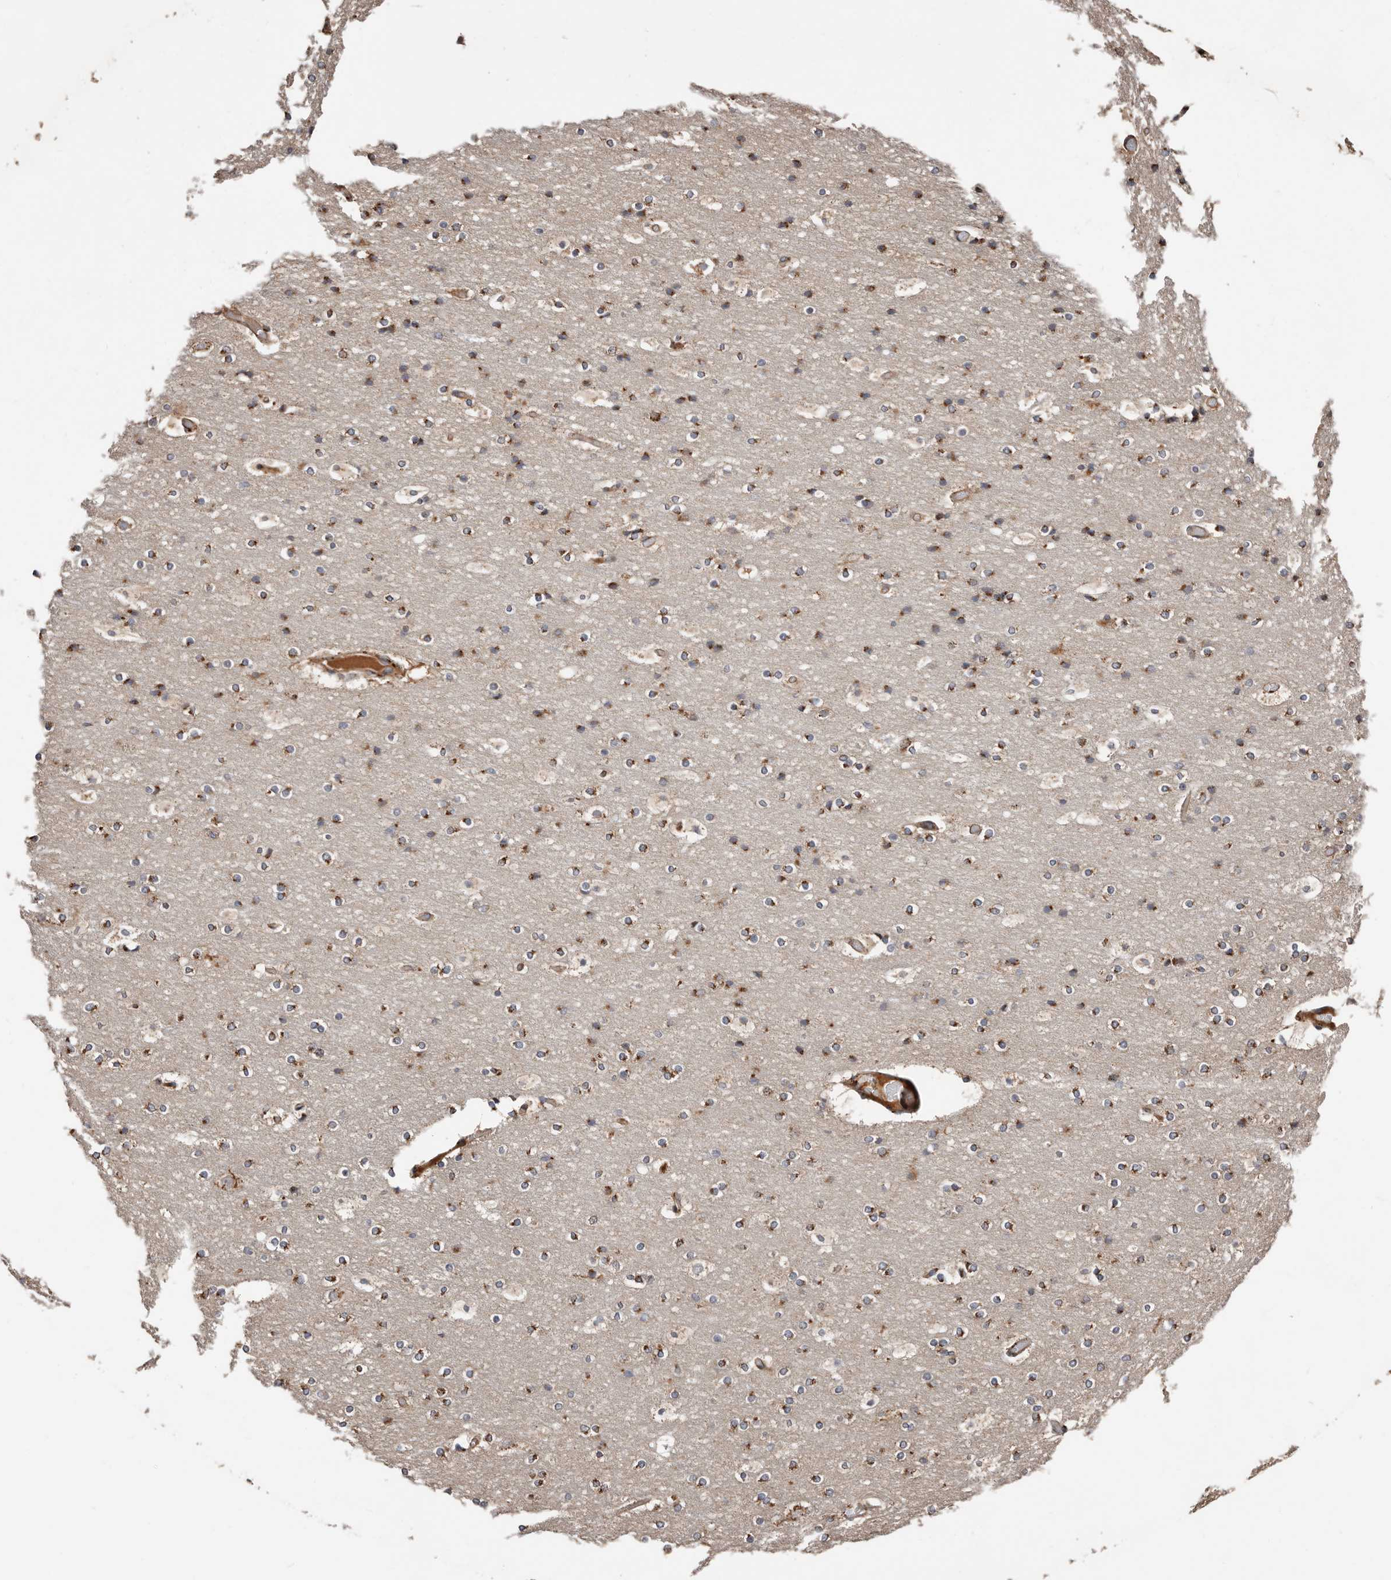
{"staining": {"intensity": "moderate", "quantity": "25%-75%", "location": "cytoplasmic/membranous"}, "tissue": "cerebral cortex", "cell_type": "Endothelial cells", "image_type": "normal", "snomed": [{"axis": "morphology", "description": "Normal tissue, NOS"}, {"axis": "topography", "description": "Cerebral cortex"}], "caption": "The histopathology image shows immunohistochemical staining of unremarkable cerebral cortex. There is moderate cytoplasmic/membranous positivity is appreciated in approximately 25%-75% of endothelial cells.", "gene": "COG1", "patient": {"sex": "male", "age": 57}}